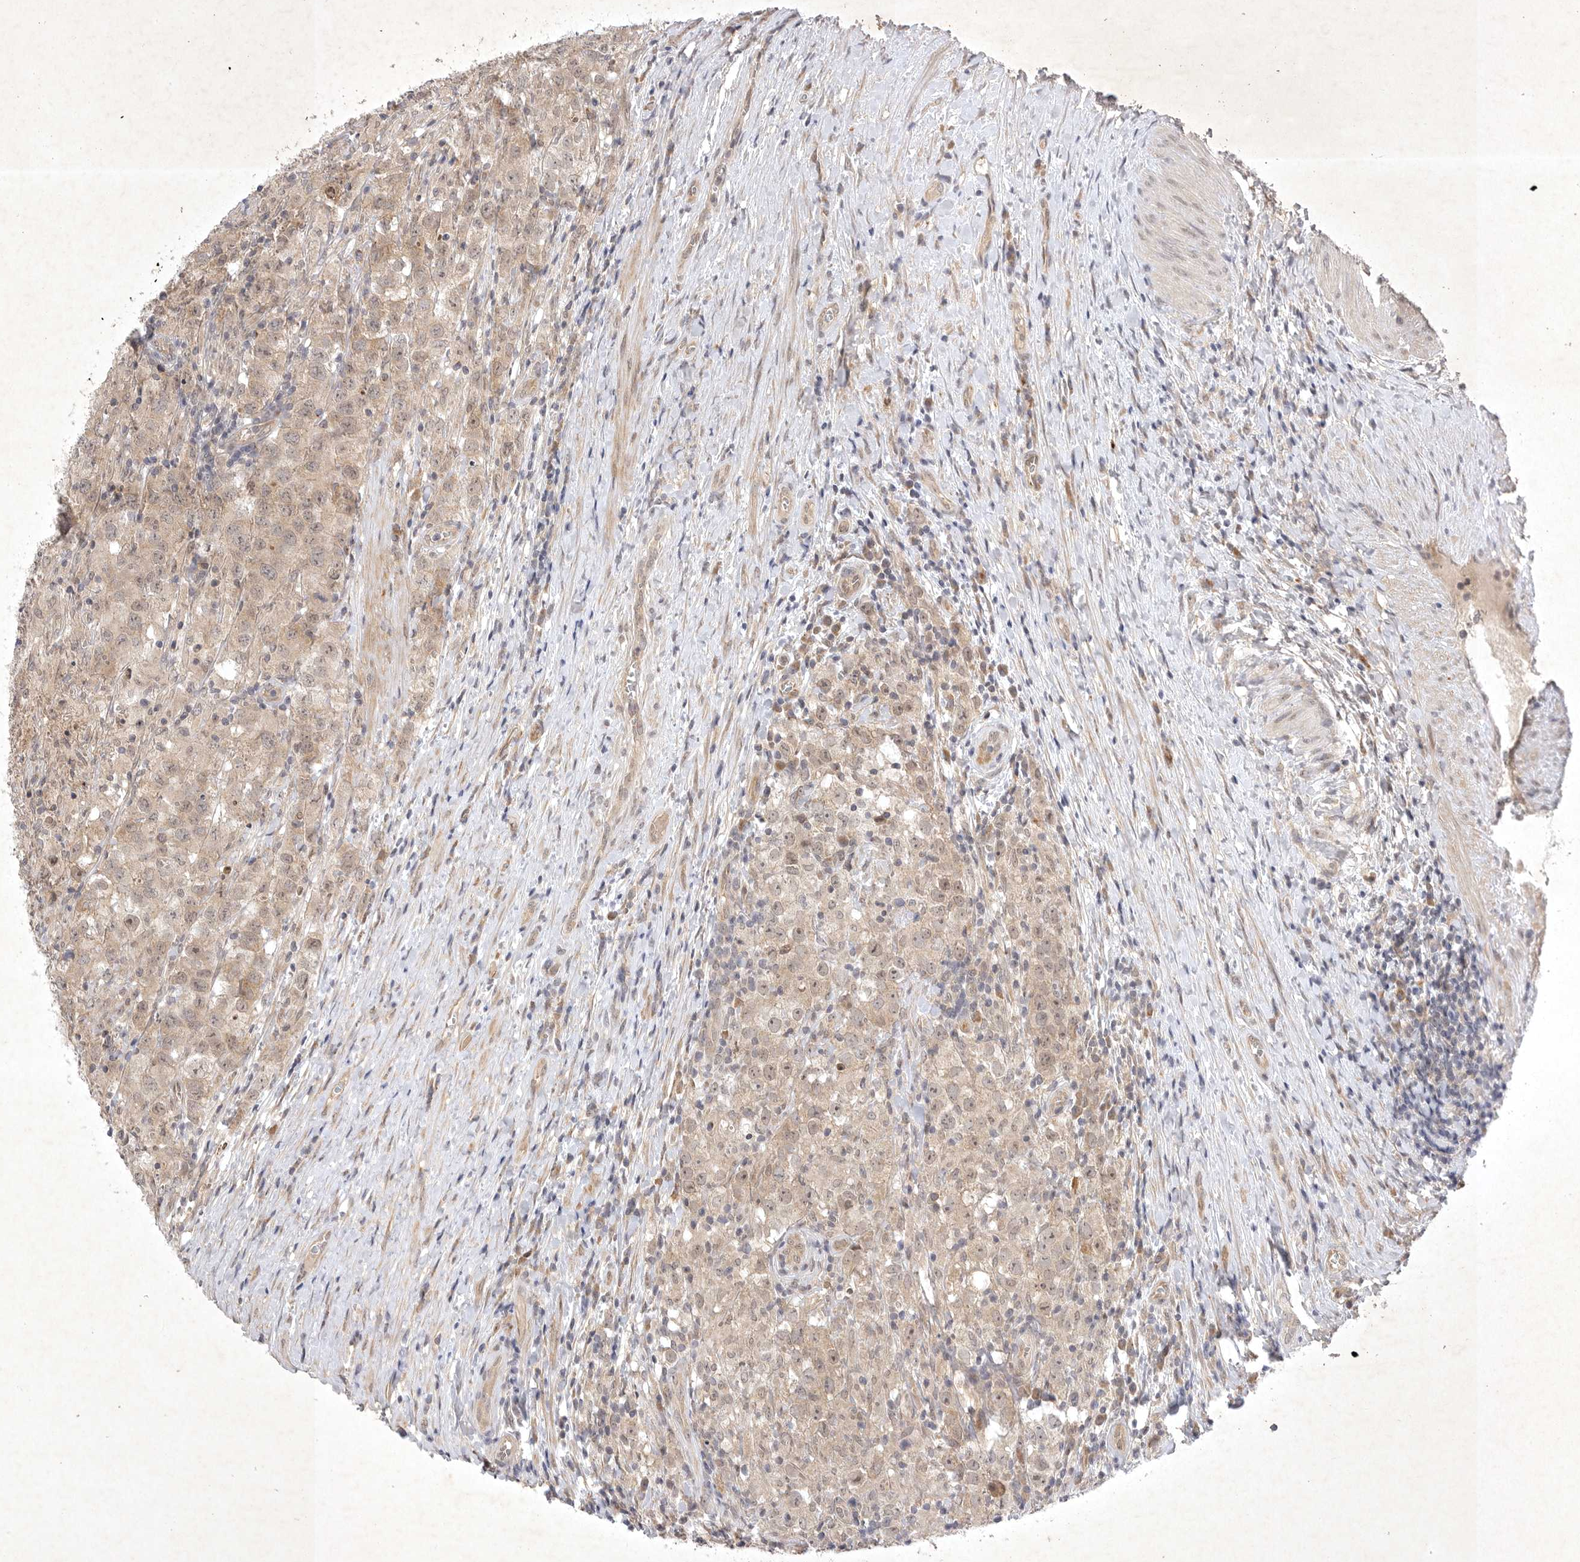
{"staining": {"intensity": "weak", "quantity": "25%-75%", "location": "cytoplasmic/membranous"}, "tissue": "testis cancer", "cell_type": "Tumor cells", "image_type": "cancer", "snomed": [{"axis": "morphology", "description": "Seminoma, NOS"}, {"axis": "morphology", "description": "Carcinoma, Embryonal, NOS"}, {"axis": "topography", "description": "Testis"}], "caption": "Immunohistochemical staining of human embryonal carcinoma (testis) shows weak cytoplasmic/membranous protein expression in approximately 25%-75% of tumor cells. The protein of interest is shown in brown color, while the nuclei are stained blue.", "gene": "PTPDC1", "patient": {"sex": "male", "age": 43}}